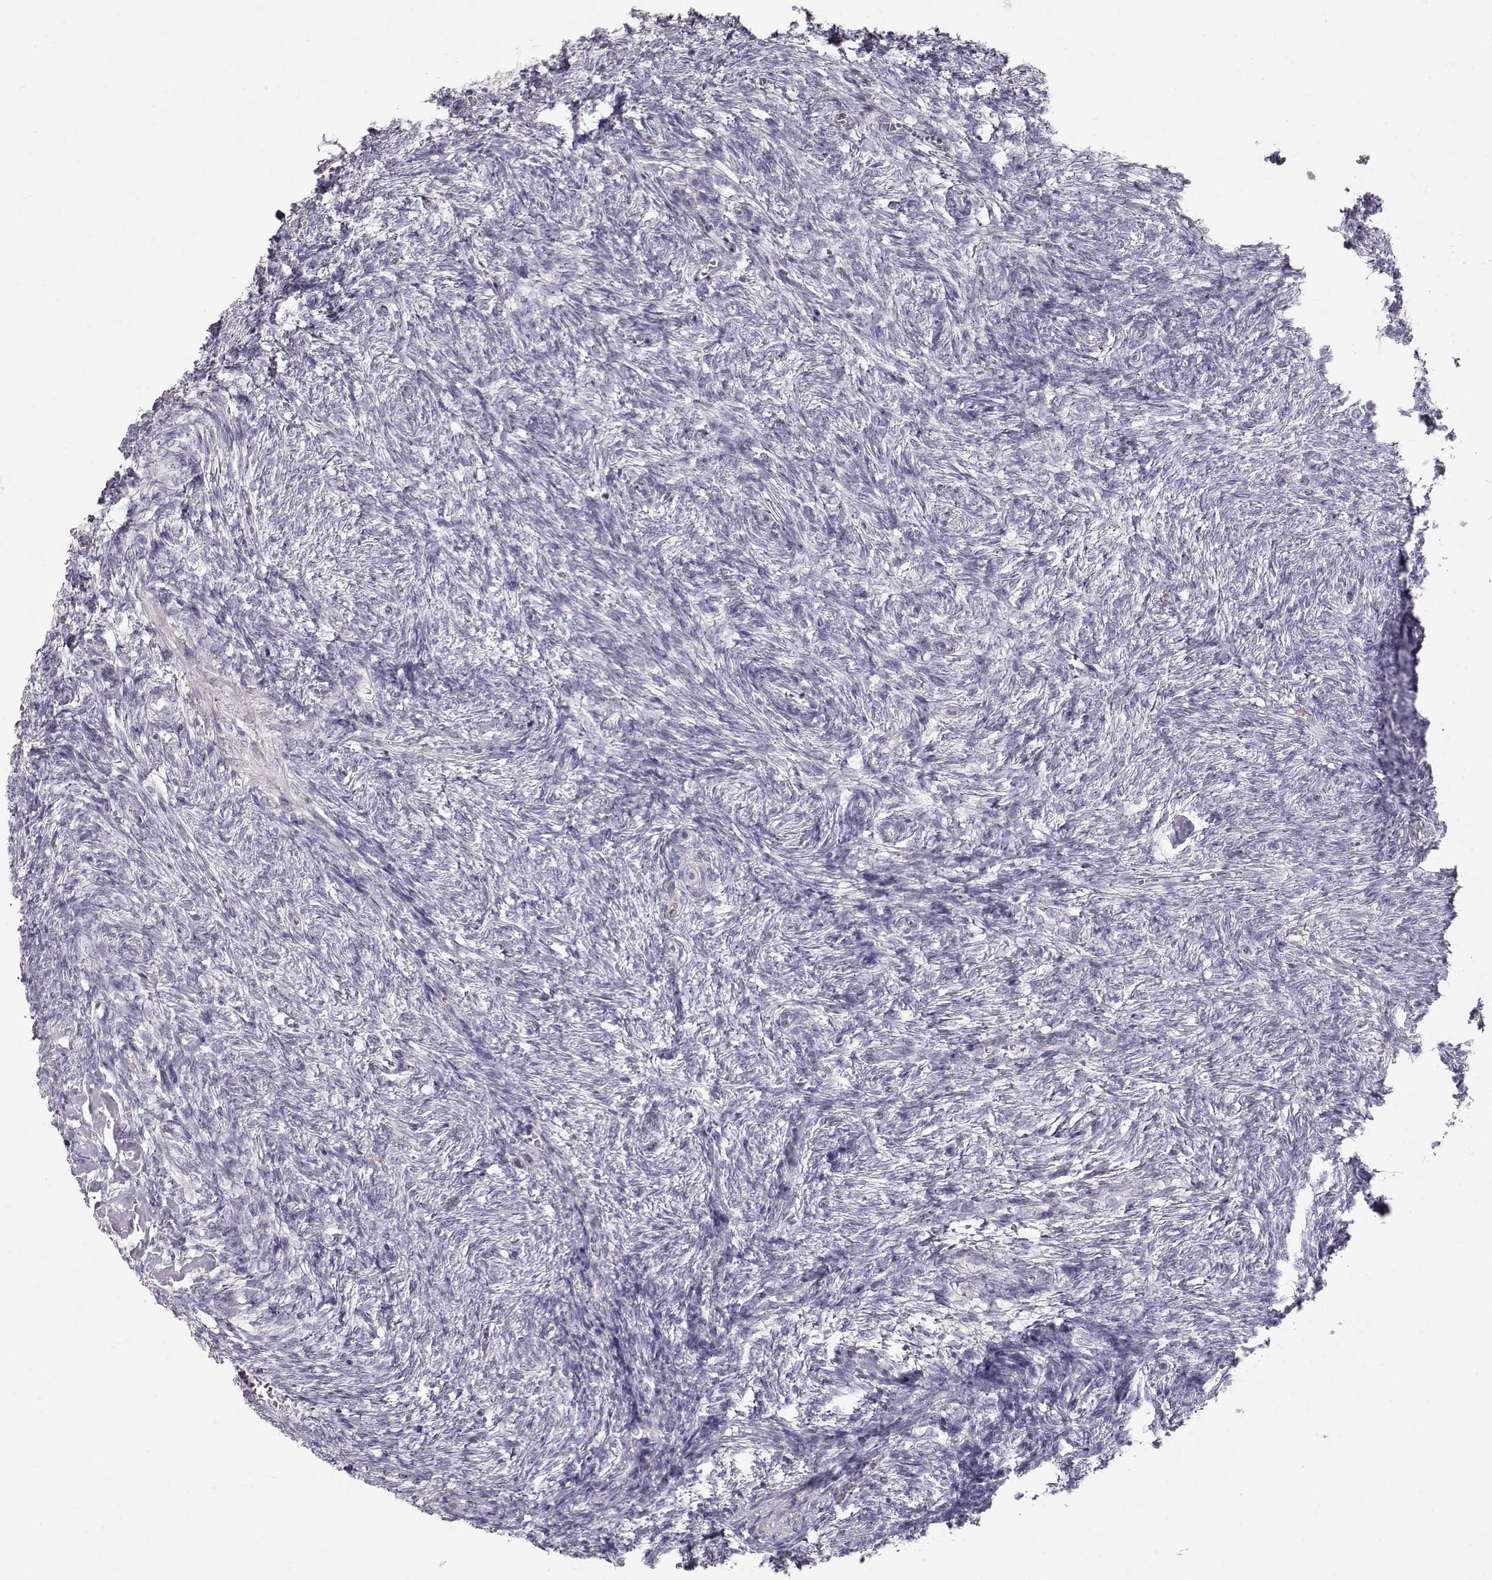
{"staining": {"intensity": "negative", "quantity": "none", "location": "none"}, "tissue": "ovary", "cell_type": "Follicle cells", "image_type": "normal", "snomed": [{"axis": "morphology", "description": "Normal tissue, NOS"}, {"axis": "topography", "description": "Ovary"}], "caption": "An immunohistochemistry (IHC) photomicrograph of normal ovary is shown. There is no staining in follicle cells of ovary.", "gene": "SLC18A1", "patient": {"sex": "female", "age": 43}}